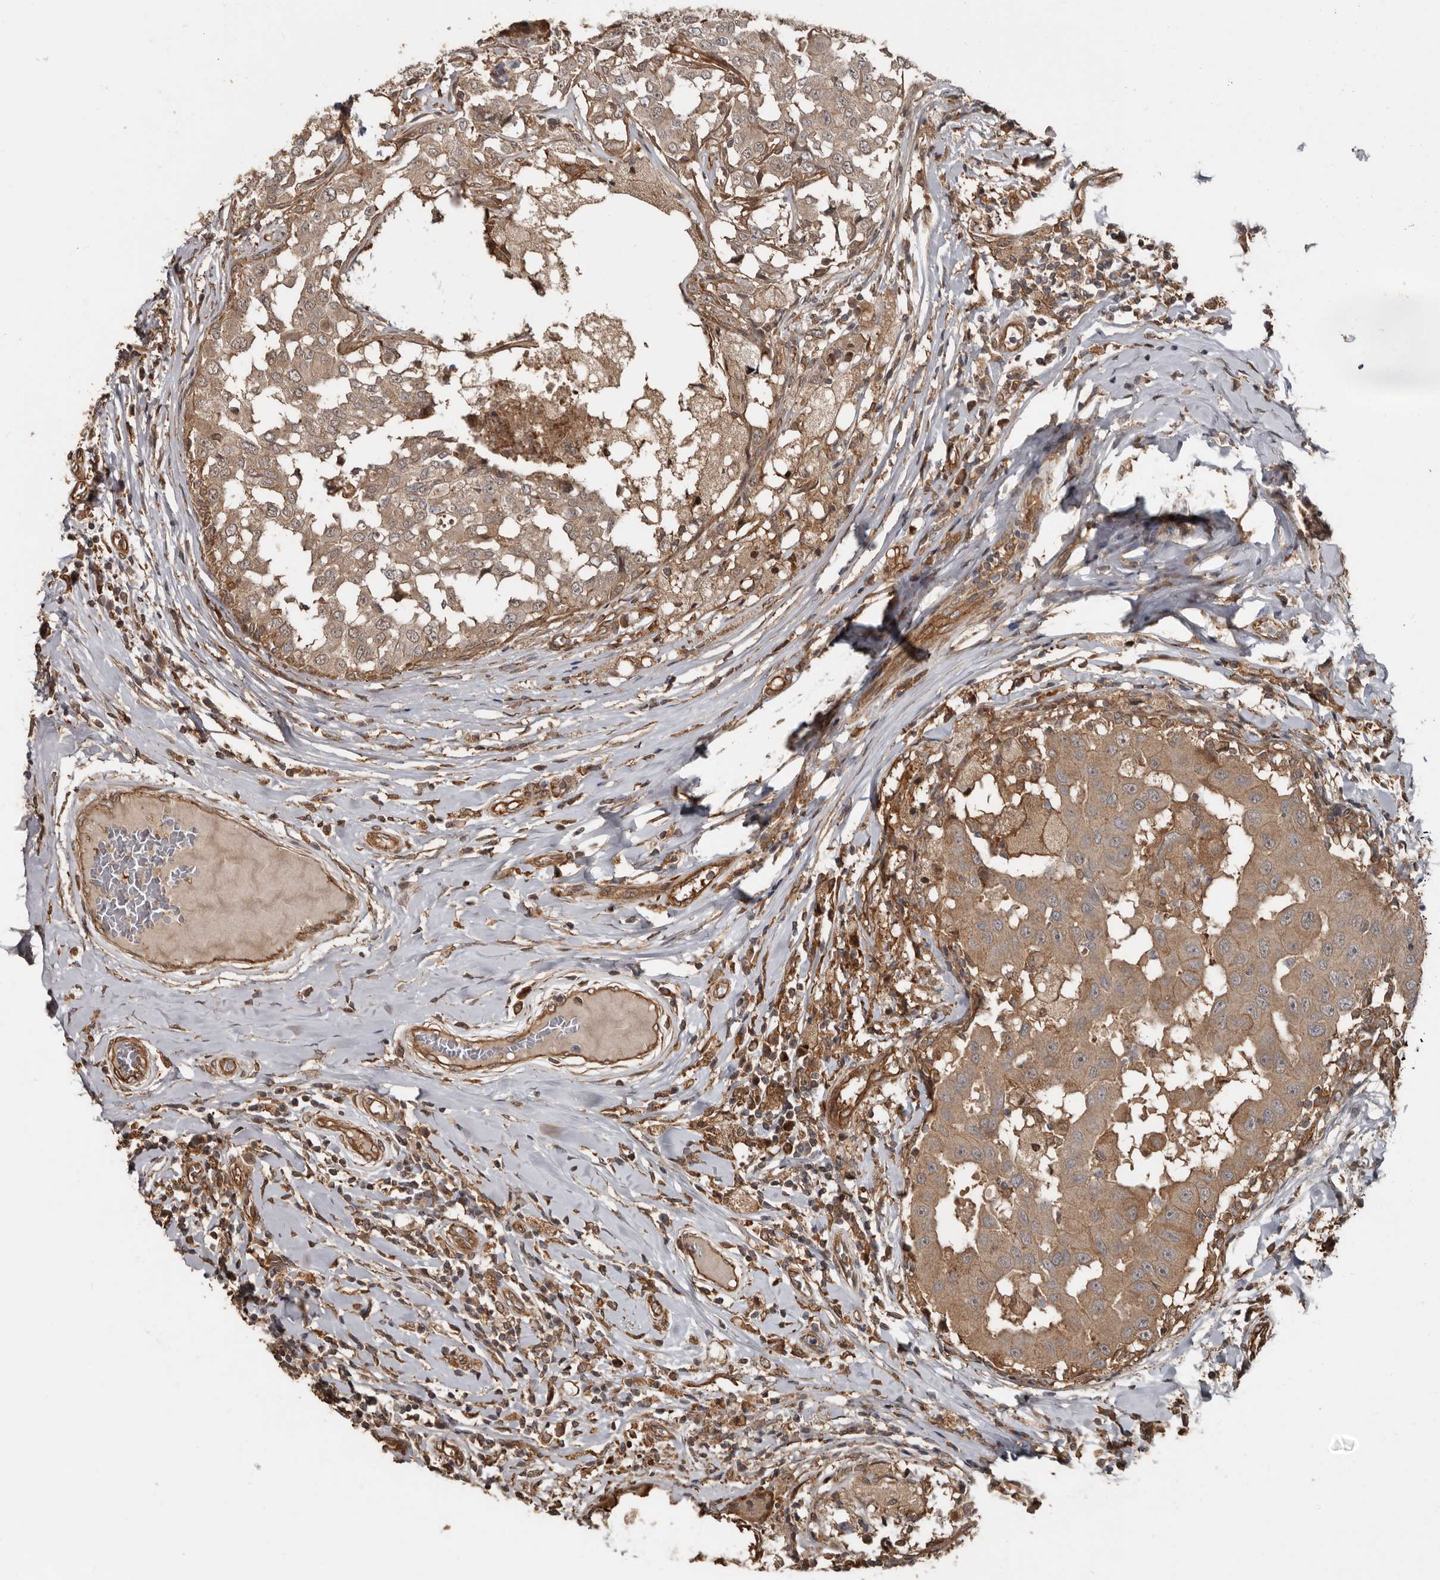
{"staining": {"intensity": "weak", "quantity": ">75%", "location": "cytoplasmic/membranous"}, "tissue": "breast cancer", "cell_type": "Tumor cells", "image_type": "cancer", "snomed": [{"axis": "morphology", "description": "Duct carcinoma"}, {"axis": "topography", "description": "Breast"}], "caption": "Weak cytoplasmic/membranous positivity for a protein is appreciated in about >75% of tumor cells of breast cancer using immunohistochemistry (IHC).", "gene": "EXOC3L1", "patient": {"sex": "female", "age": 27}}